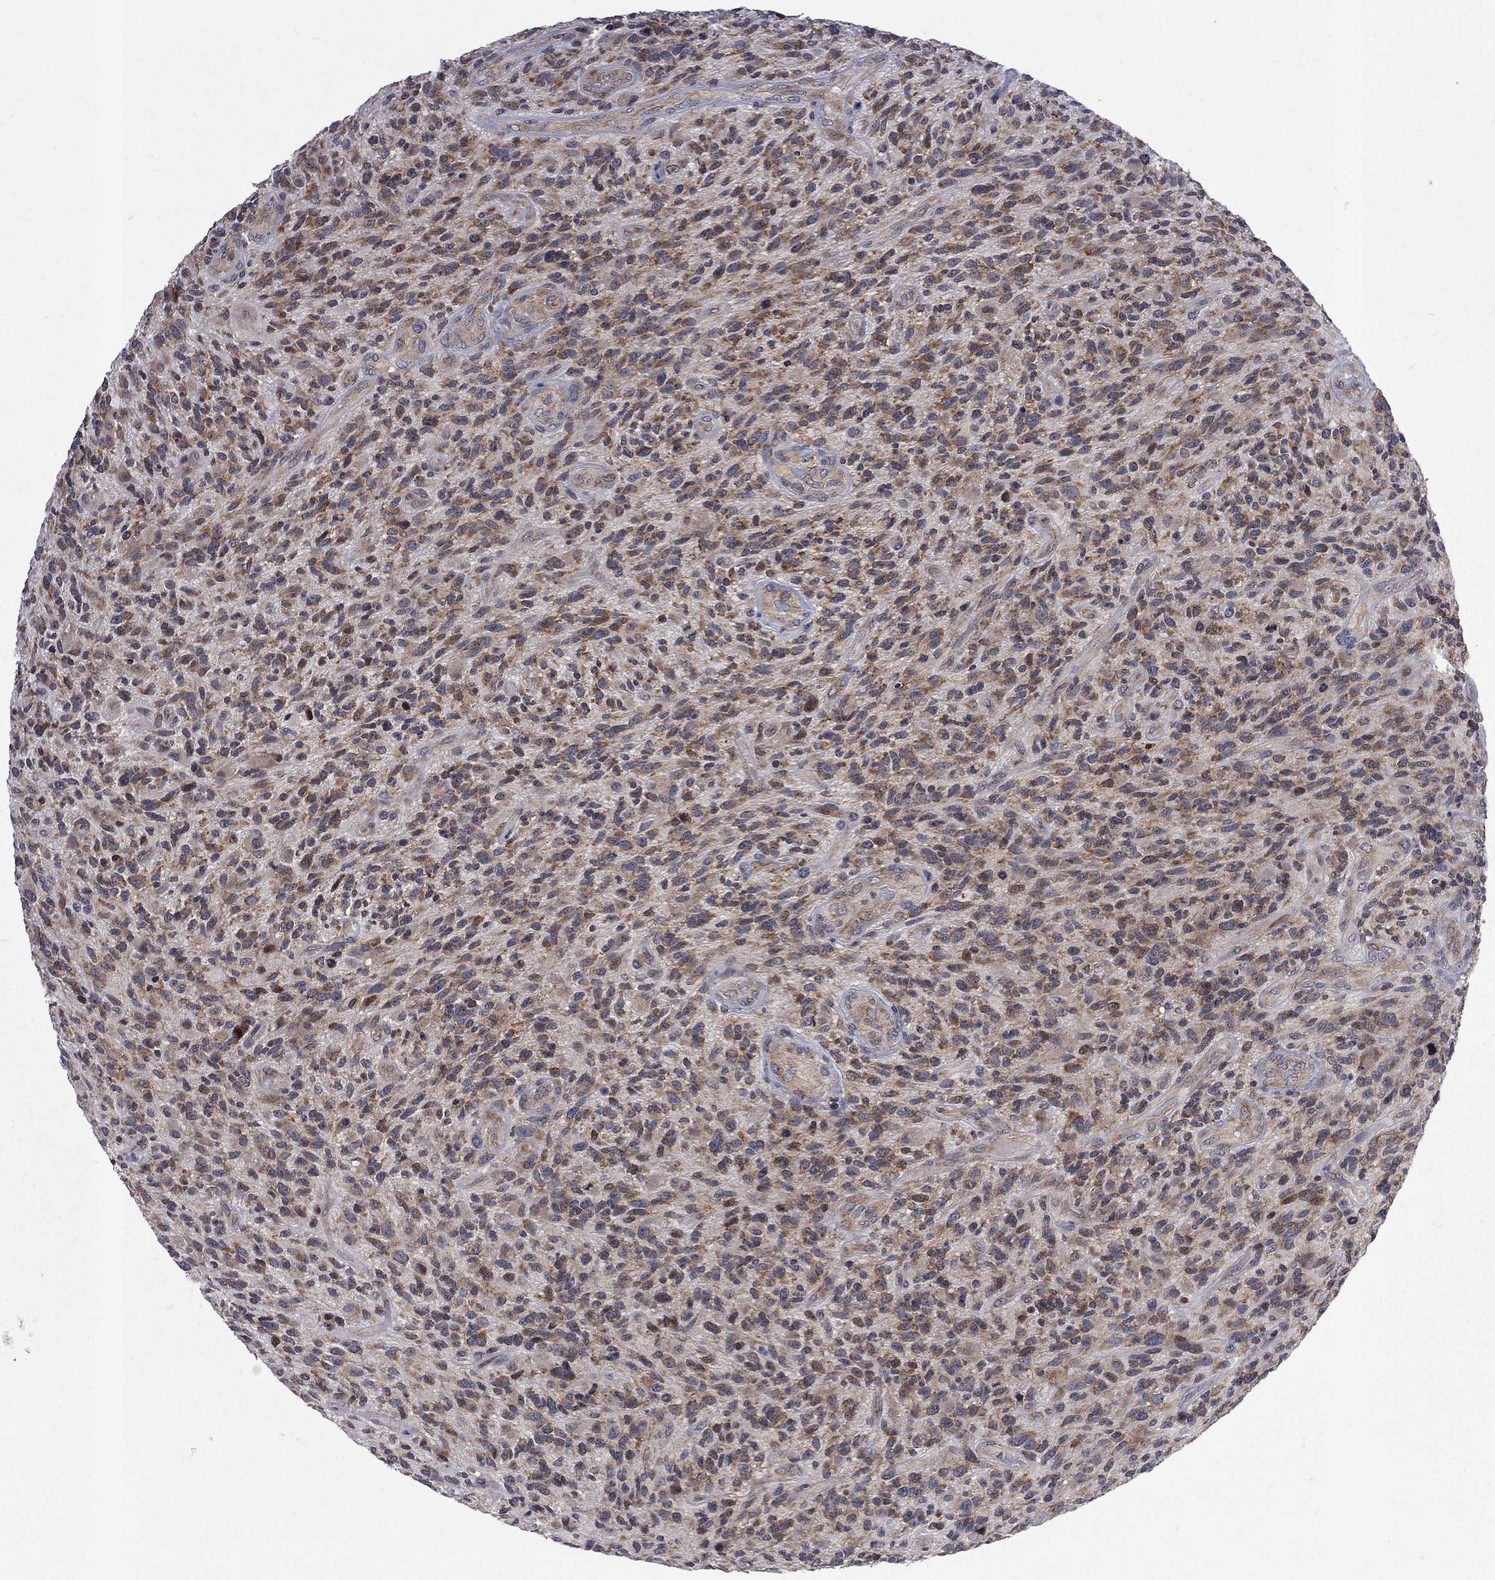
{"staining": {"intensity": "moderate", "quantity": "<25%", "location": "cytoplasmic/membranous"}, "tissue": "glioma", "cell_type": "Tumor cells", "image_type": "cancer", "snomed": [{"axis": "morphology", "description": "Glioma, malignant, High grade"}, {"axis": "topography", "description": "Brain"}], "caption": "Immunohistochemical staining of human glioma displays low levels of moderate cytoplasmic/membranous protein staining in approximately <25% of tumor cells. (DAB (3,3'-diaminobenzidine) IHC with brightfield microscopy, high magnification).", "gene": "CNOT11", "patient": {"sex": "male", "age": 47}}